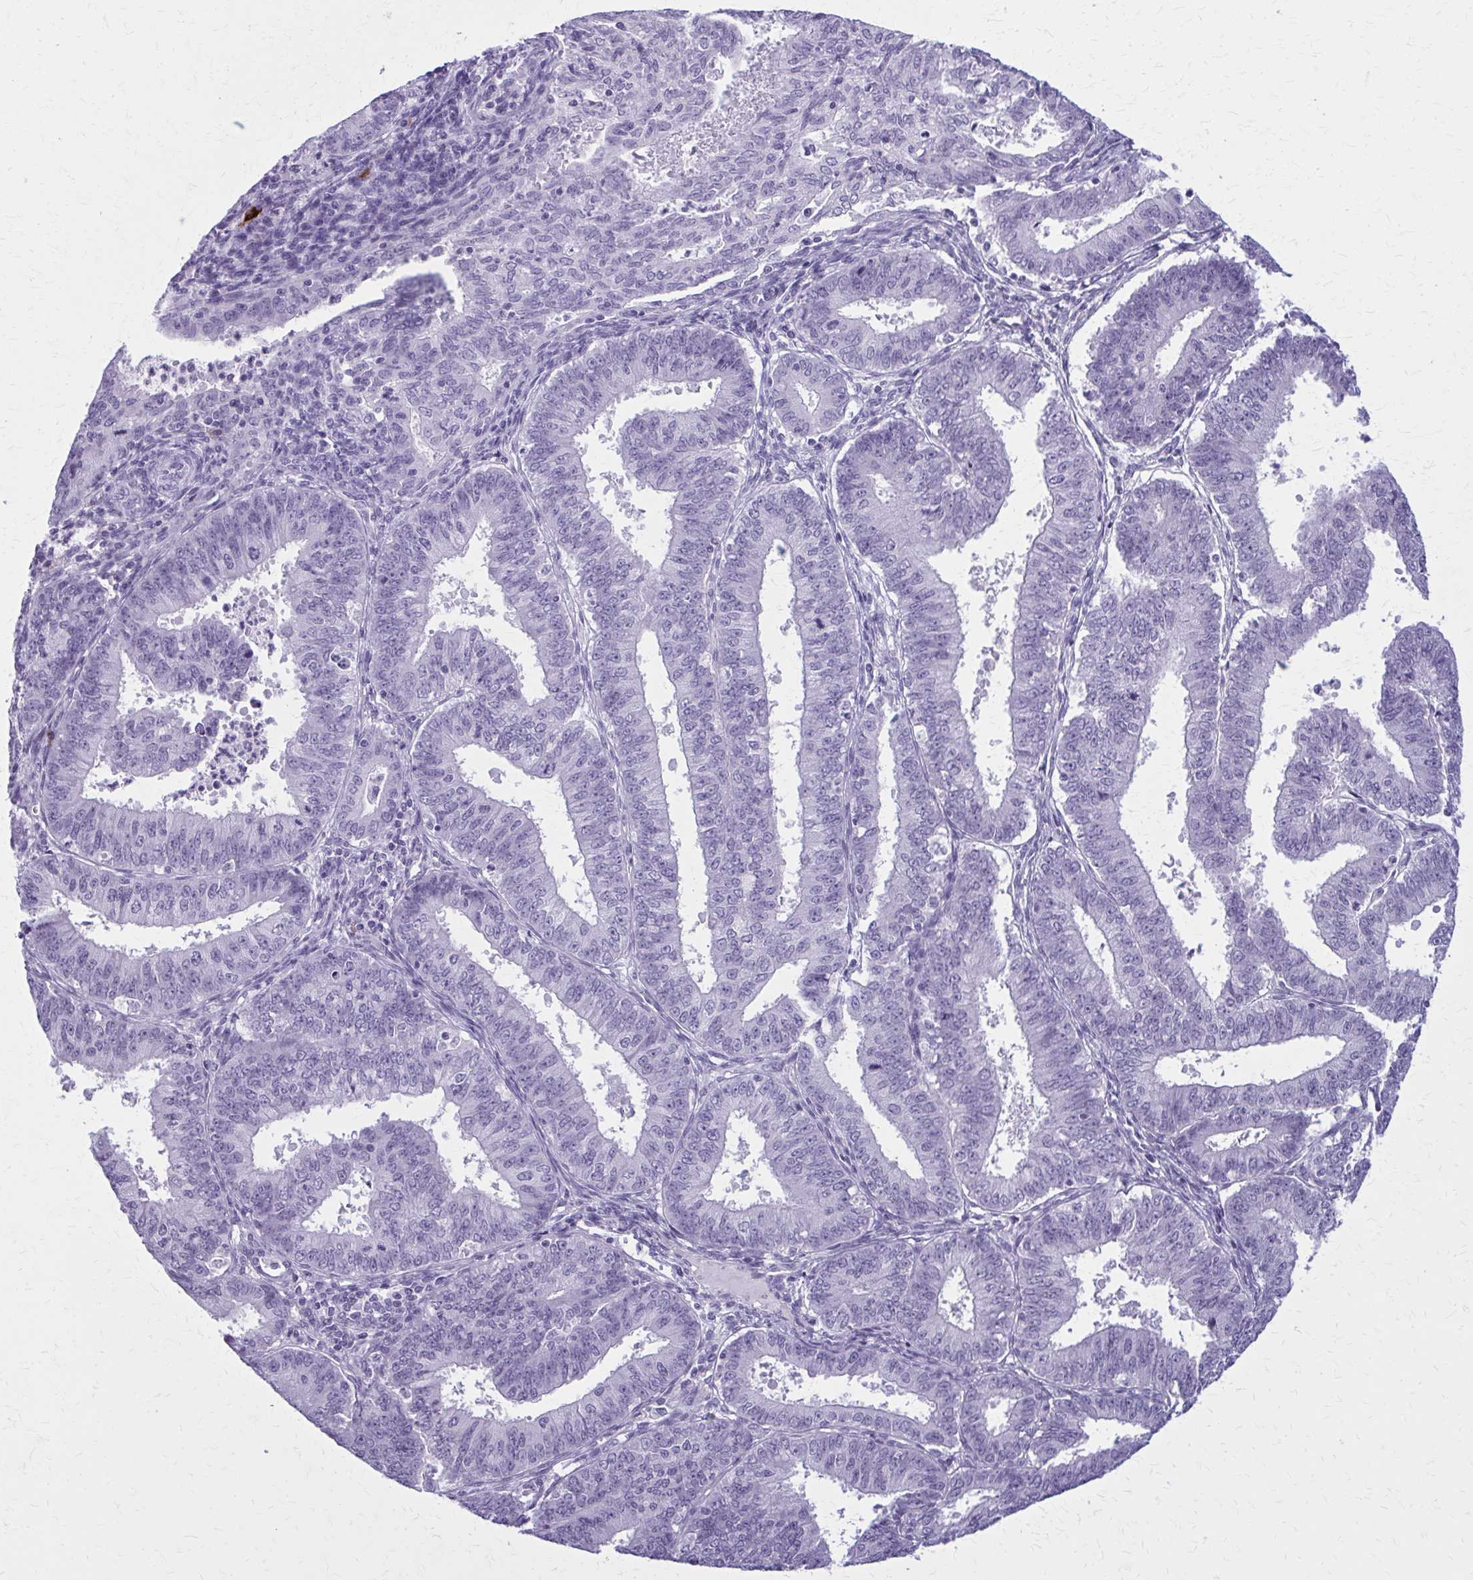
{"staining": {"intensity": "negative", "quantity": "none", "location": "none"}, "tissue": "endometrial cancer", "cell_type": "Tumor cells", "image_type": "cancer", "snomed": [{"axis": "morphology", "description": "Adenocarcinoma, NOS"}, {"axis": "topography", "description": "Endometrium"}], "caption": "The image demonstrates no staining of tumor cells in adenocarcinoma (endometrial).", "gene": "ZDHHC7", "patient": {"sex": "female", "age": 73}}